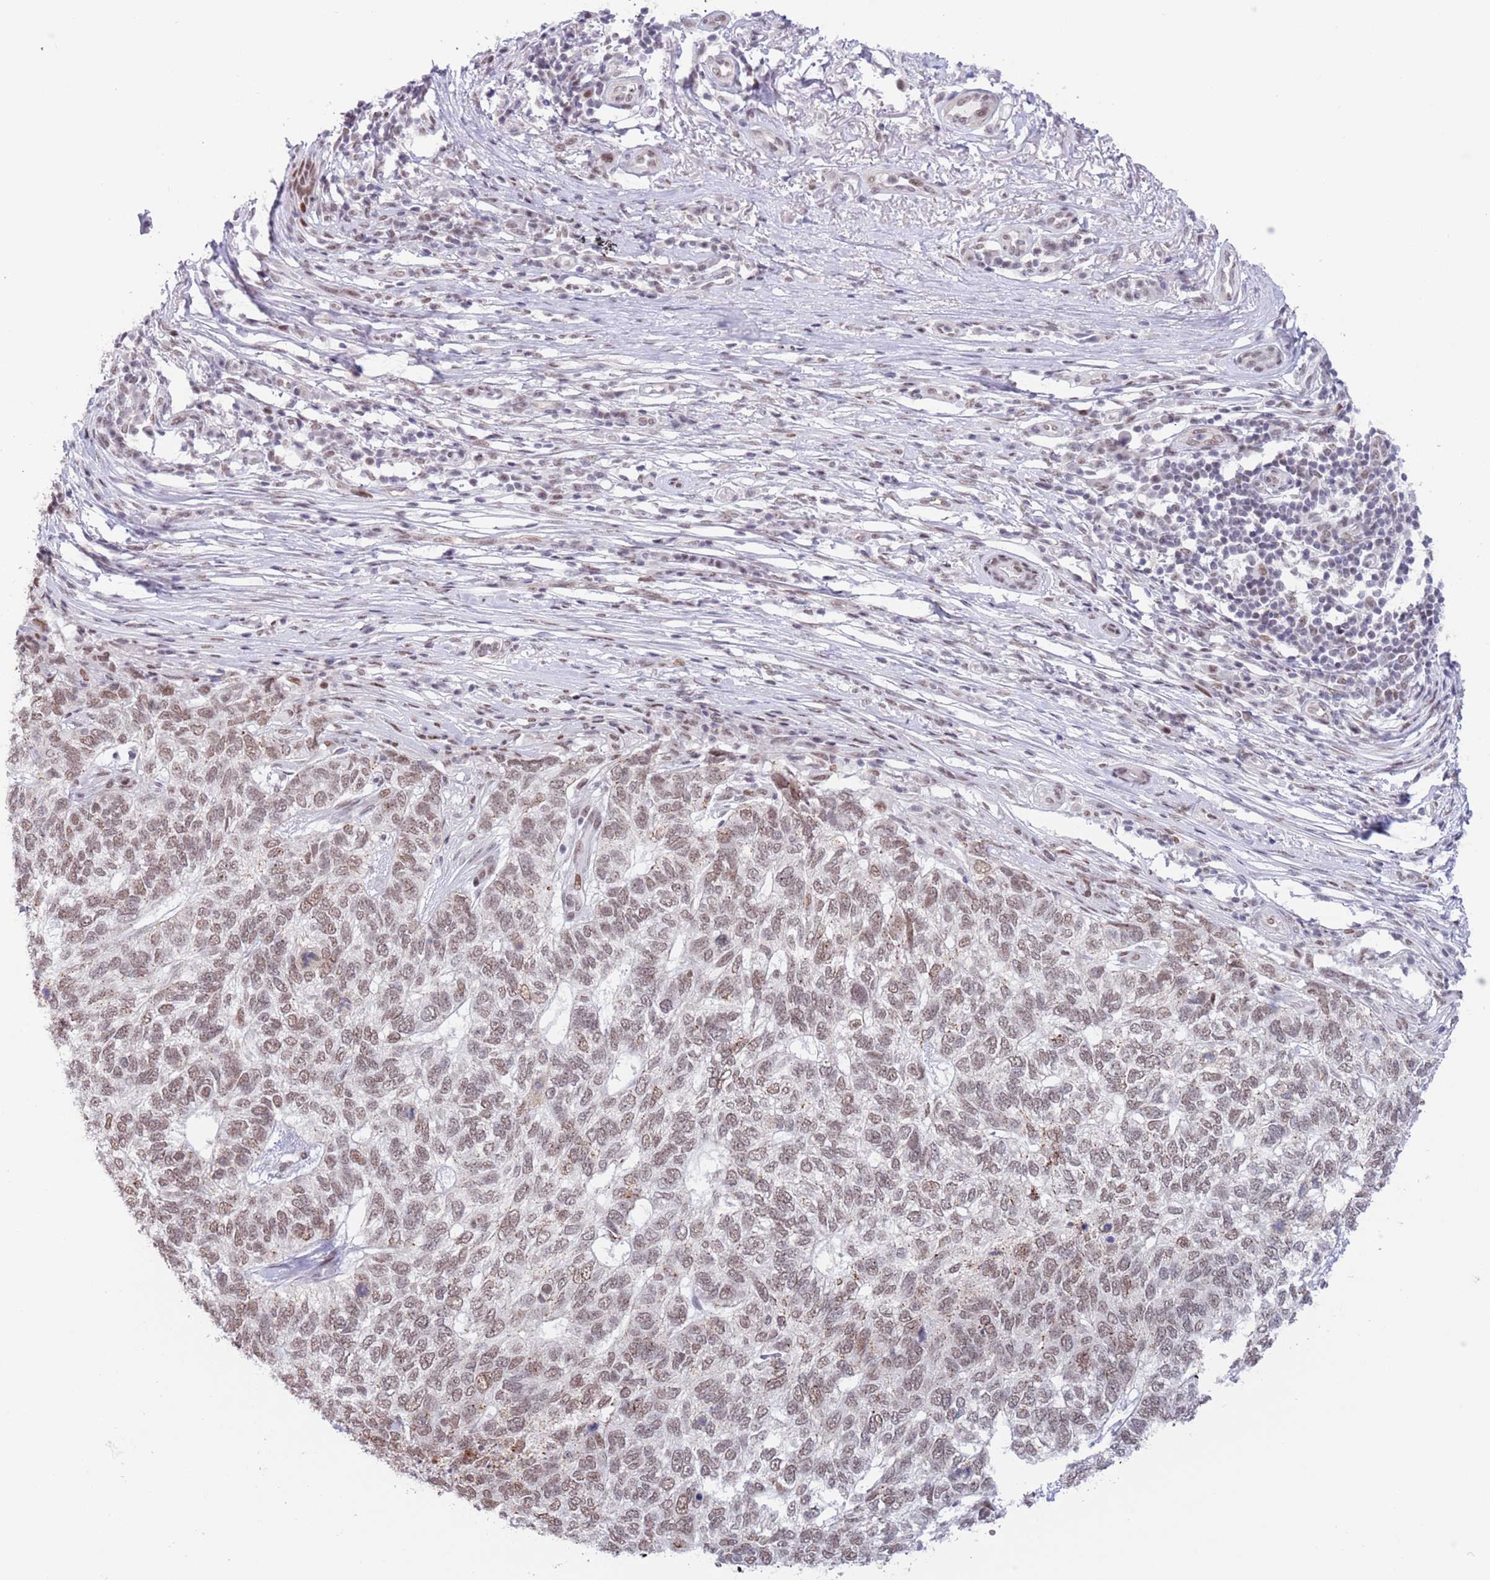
{"staining": {"intensity": "moderate", "quantity": ">75%", "location": "nuclear"}, "tissue": "skin cancer", "cell_type": "Tumor cells", "image_type": "cancer", "snomed": [{"axis": "morphology", "description": "Basal cell carcinoma"}, {"axis": "topography", "description": "Skin"}], "caption": "Moderate nuclear positivity for a protein is appreciated in approximately >75% of tumor cells of skin cancer (basal cell carcinoma) using immunohistochemistry.", "gene": "ZNF382", "patient": {"sex": "female", "age": 65}}